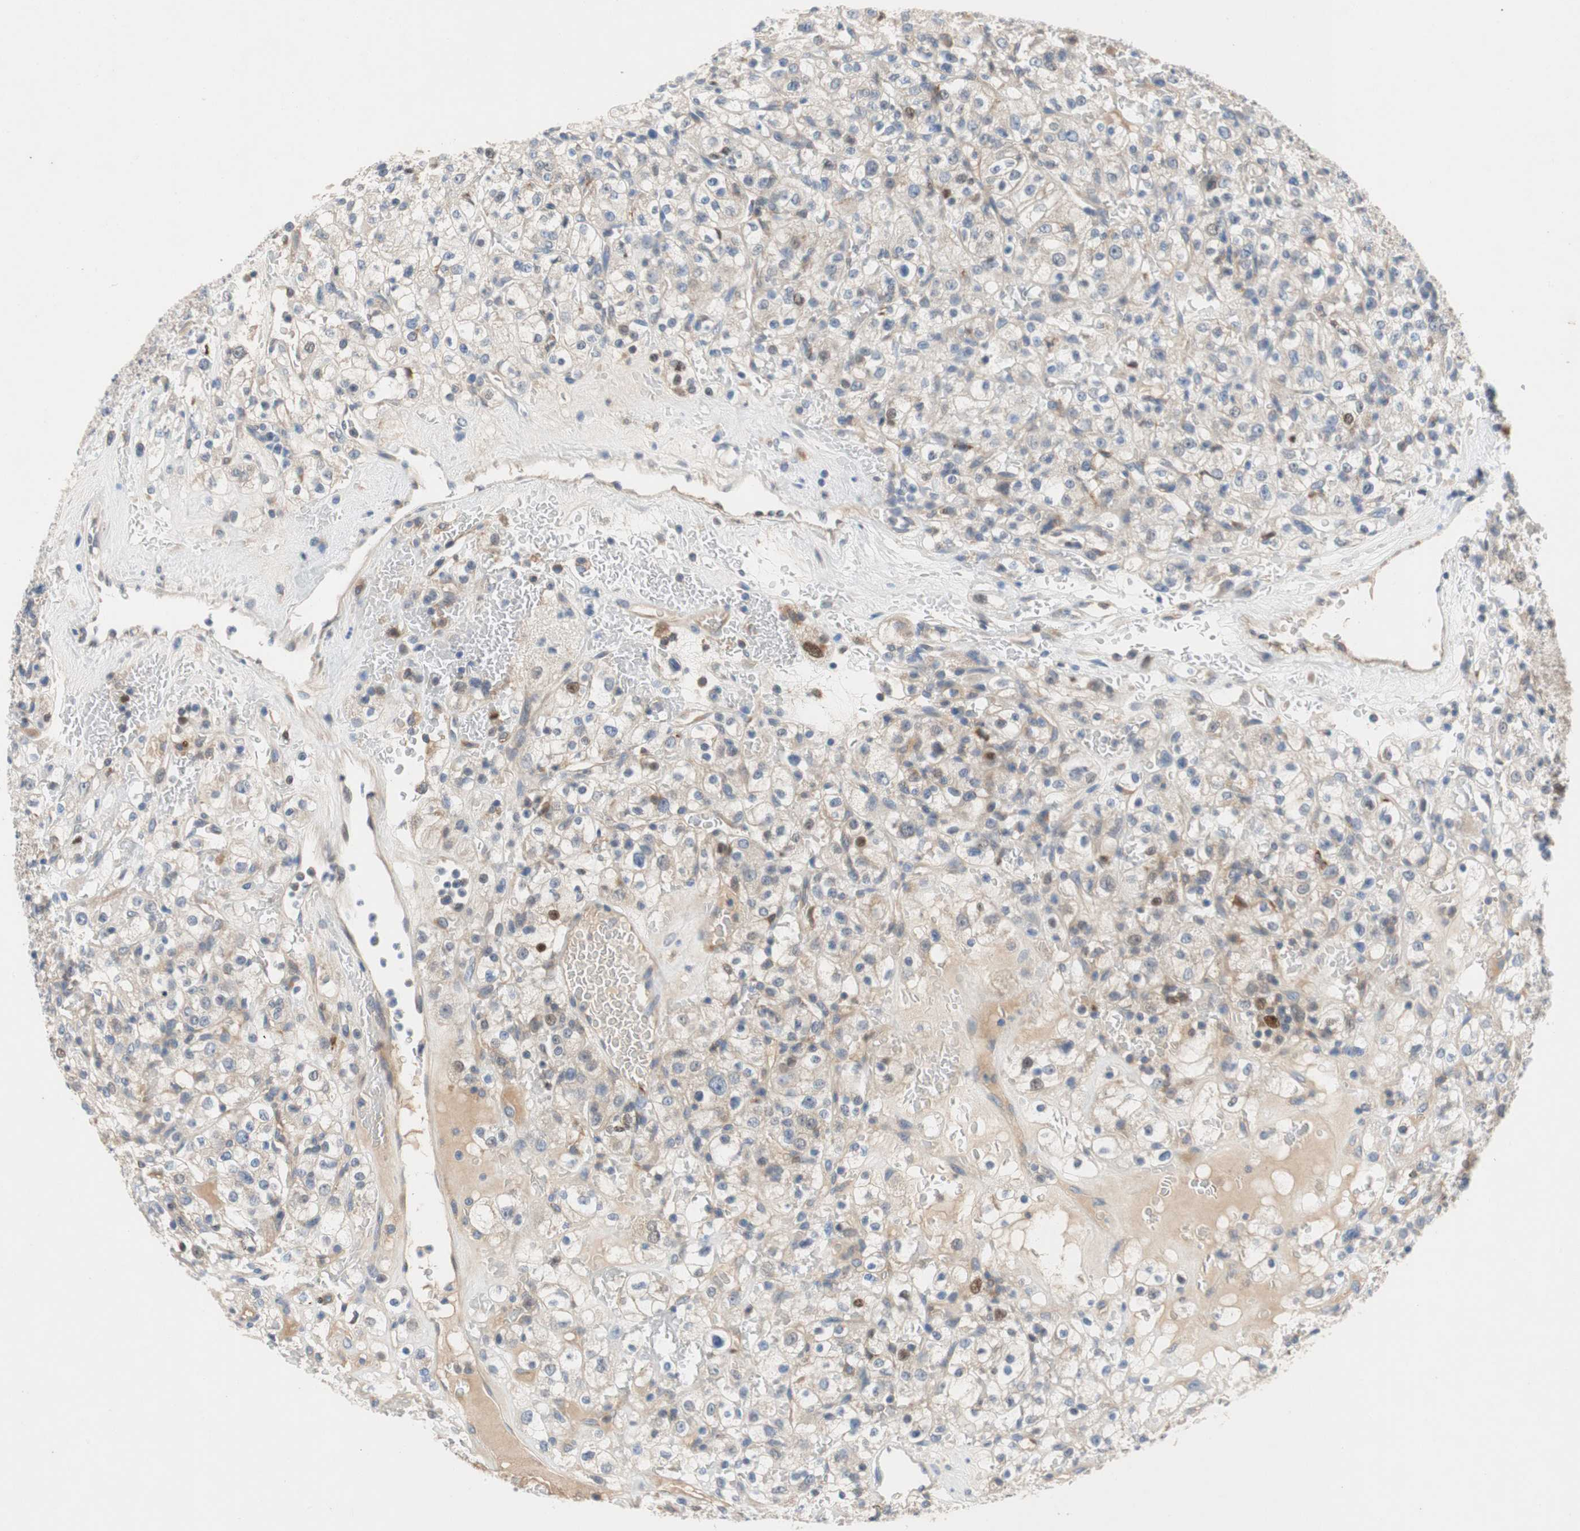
{"staining": {"intensity": "weak", "quantity": "<25%", "location": "cytoplasmic/membranous"}, "tissue": "renal cancer", "cell_type": "Tumor cells", "image_type": "cancer", "snomed": [{"axis": "morphology", "description": "Normal tissue, NOS"}, {"axis": "morphology", "description": "Adenocarcinoma, NOS"}, {"axis": "topography", "description": "Kidney"}], "caption": "This histopathology image is of renal cancer stained with IHC to label a protein in brown with the nuclei are counter-stained blue. There is no staining in tumor cells.", "gene": "RELB", "patient": {"sex": "female", "age": 72}}